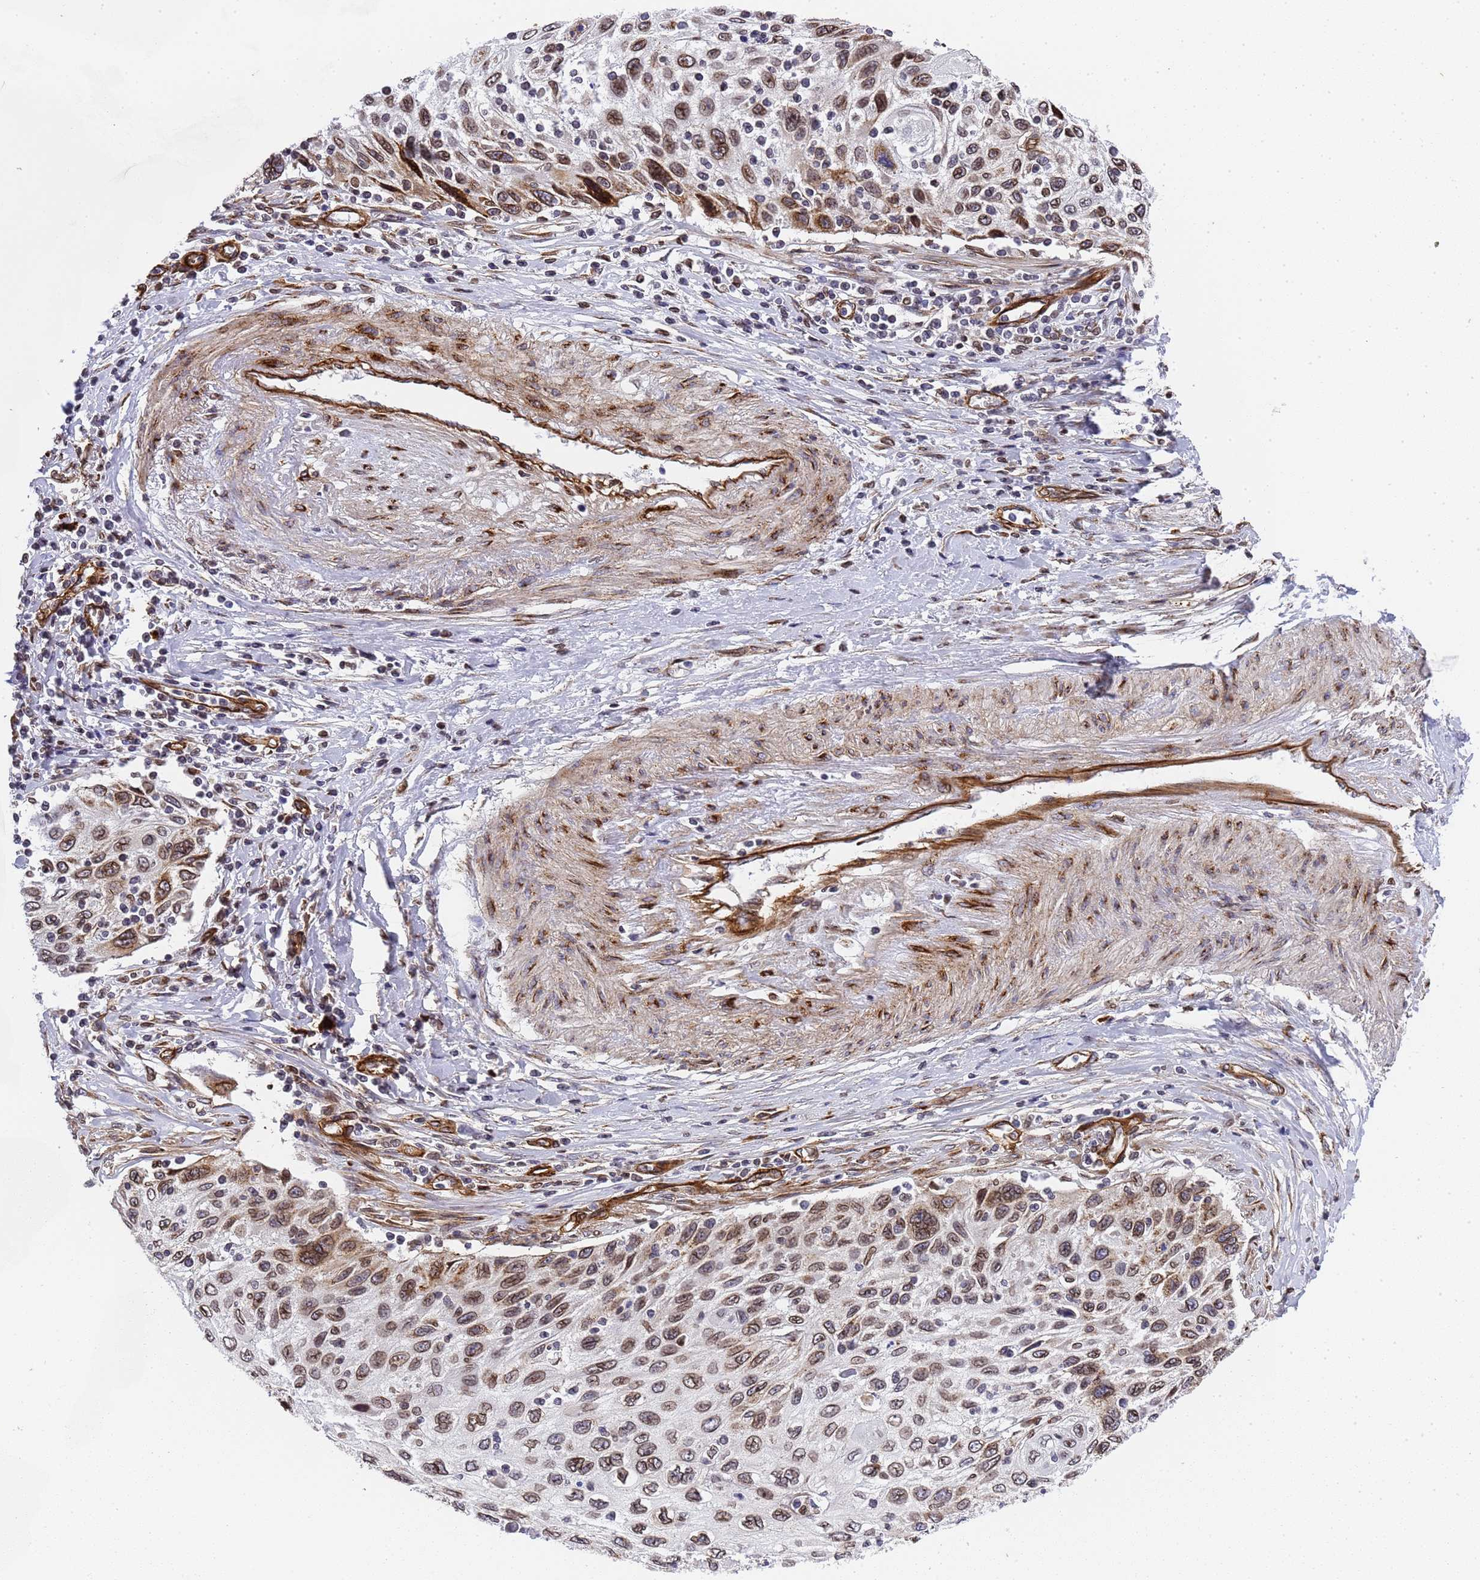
{"staining": {"intensity": "moderate", "quantity": ">75%", "location": "cytoplasmic/membranous,nuclear"}, "tissue": "cervical cancer", "cell_type": "Tumor cells", "image_type": "cancer", "snomed": [{"axis": "morphology", "description": "Squamous cell carcinoma, NOS"}, {"axis": "topography", "description": "Cervix"}], "caption": "IHC (DAB (3,3'-diaminobenzidine)) staining of squamous cell carcinoma (cervical) displays moderate cytoplasmic/membranous and nuclear protein positivity in about >75% of tumor cells.", "gene": "IGFBP7", "patient": {"sex": "female", "age": 70}}